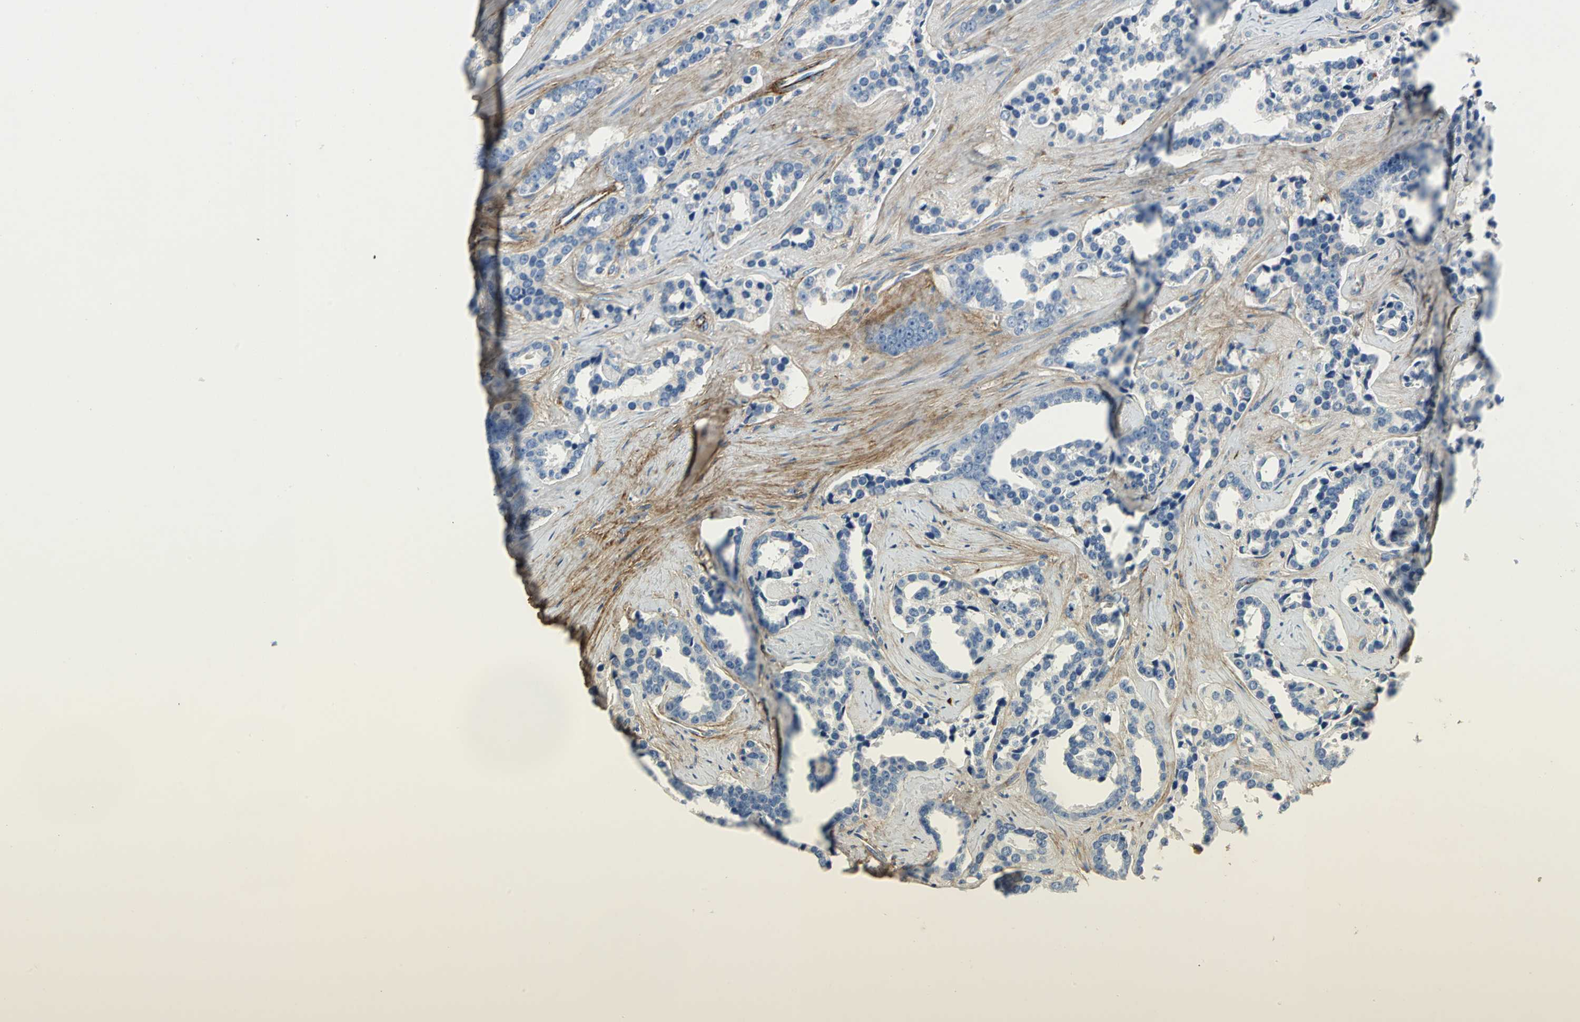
{"staining": {"intensity": "negative", "quantity": "none", "location": "none"}, "tissue": "prostate cancer", "cell_type": "Tumor cells", "image_type": "cancer", "snomed": [{"axis": "morphology", "description": "Adenocarcinoma, High grade"}, {"axis": "topography", "description": "Prostate"}], "caption": "Tumor cells show no significant expression in prostate cancer (adenocarcinoma (high-grade)). Brightfield microscopy of immunohistochemistry (IHC) stained with DAB (3,3'-diaminobenzidine) (brown) and hematoxylin (blue), captured at high magnification.", "gene": "EFNB3", "patient": {"sex": "male", "age": 67}}